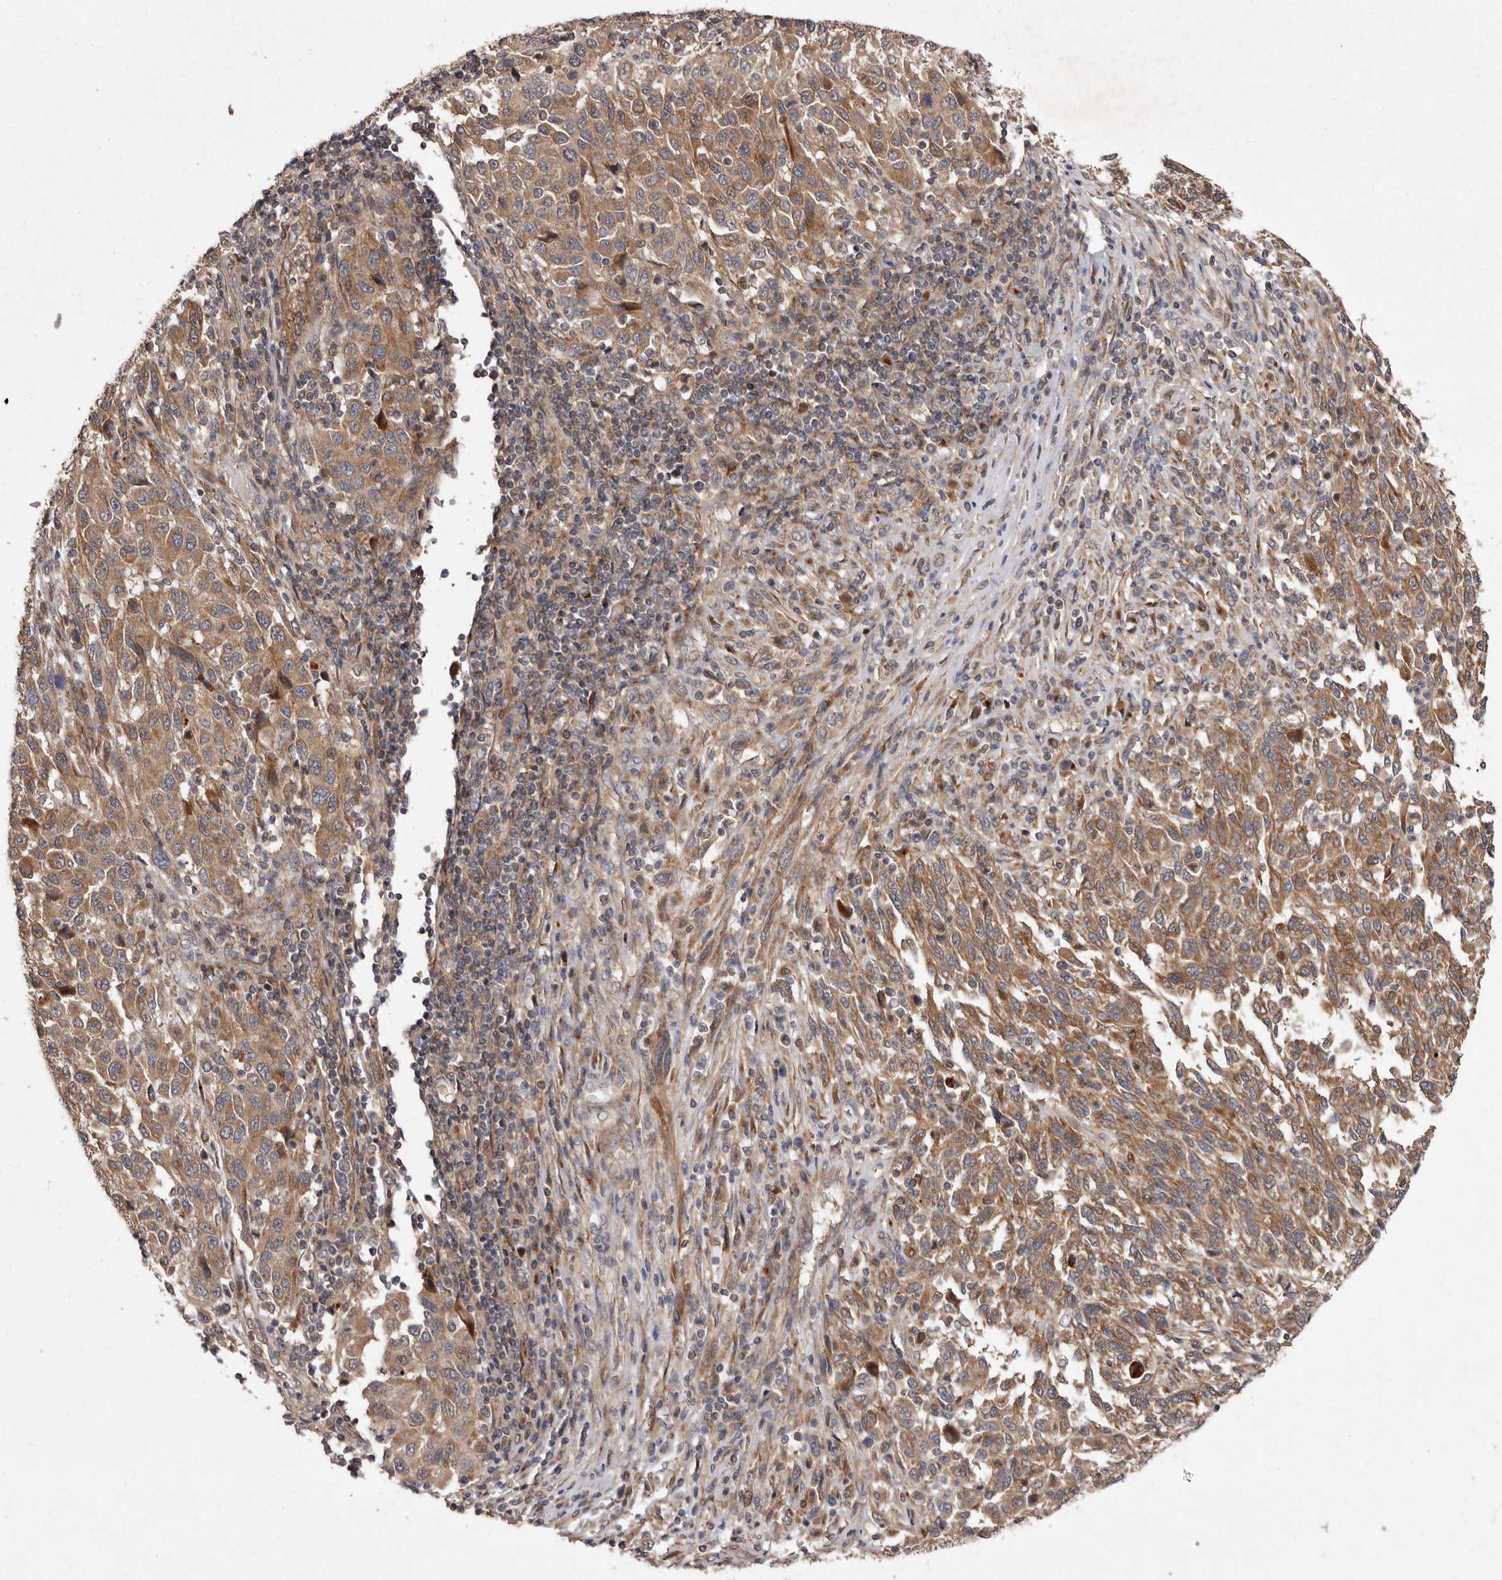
{"staining": {"intensity": "moderate", "quantity": ">75%", "location": "cytoplasmic/membranous"}, "tissue": "melanoma", "cell_type": "Tumor cells", "image_type": "cancer", "snomed": [{"axis": "morphology", "description": "Malignant melanoma, Metastatic site"}, {"axis": "topography", "description": "Lymph node"}], "caption": "Moderate cytoplasmic/membranous expression is present in approximately >75% of tumor cells in malignant melanoma (metastatic site). (IHC, brightfield microscopy, high magnification).", "gene": "FLAD1", "patient": {"sex": "male", "age": 61}}